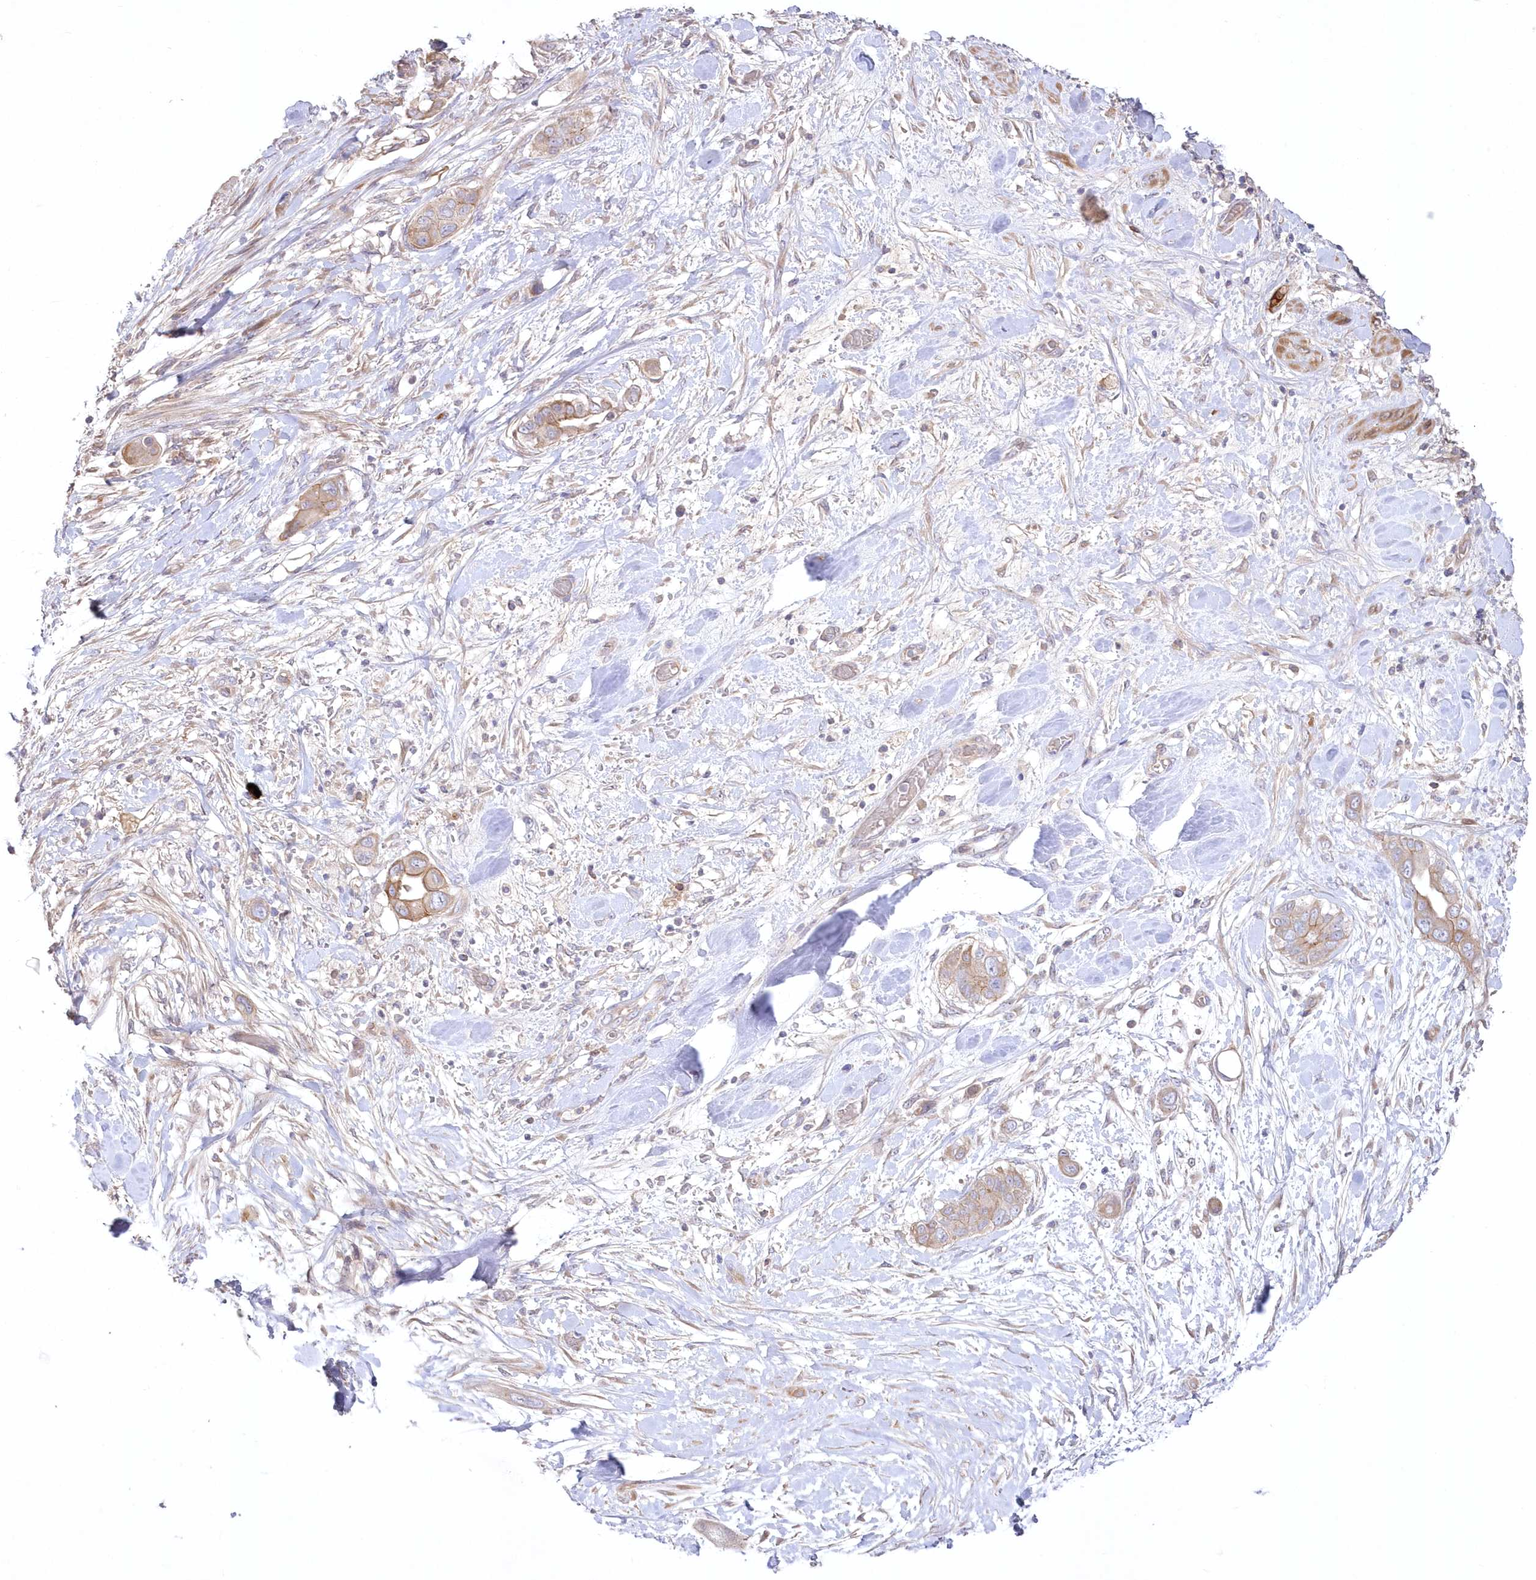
{"staining": {"intensity": "moderate", "quantity": ">75%", "location": "cytoplasmic/membranous"}, "tissue": "pancreatic cancer", "cell_type": "Tumor cells", "image_type": "cancer", "snomed": [{"axis": "morphology", "description": "Adenocarcinoma, NOS"}, {"axis": "topography", "description": "Pancreas"}], "caption": "Human pancreatic adenocarcinoma stained with a protein marker displays moderate staining in tumor cells.", "gene": "WBP1L", "patient": {"sex": "male", "age": 68}}